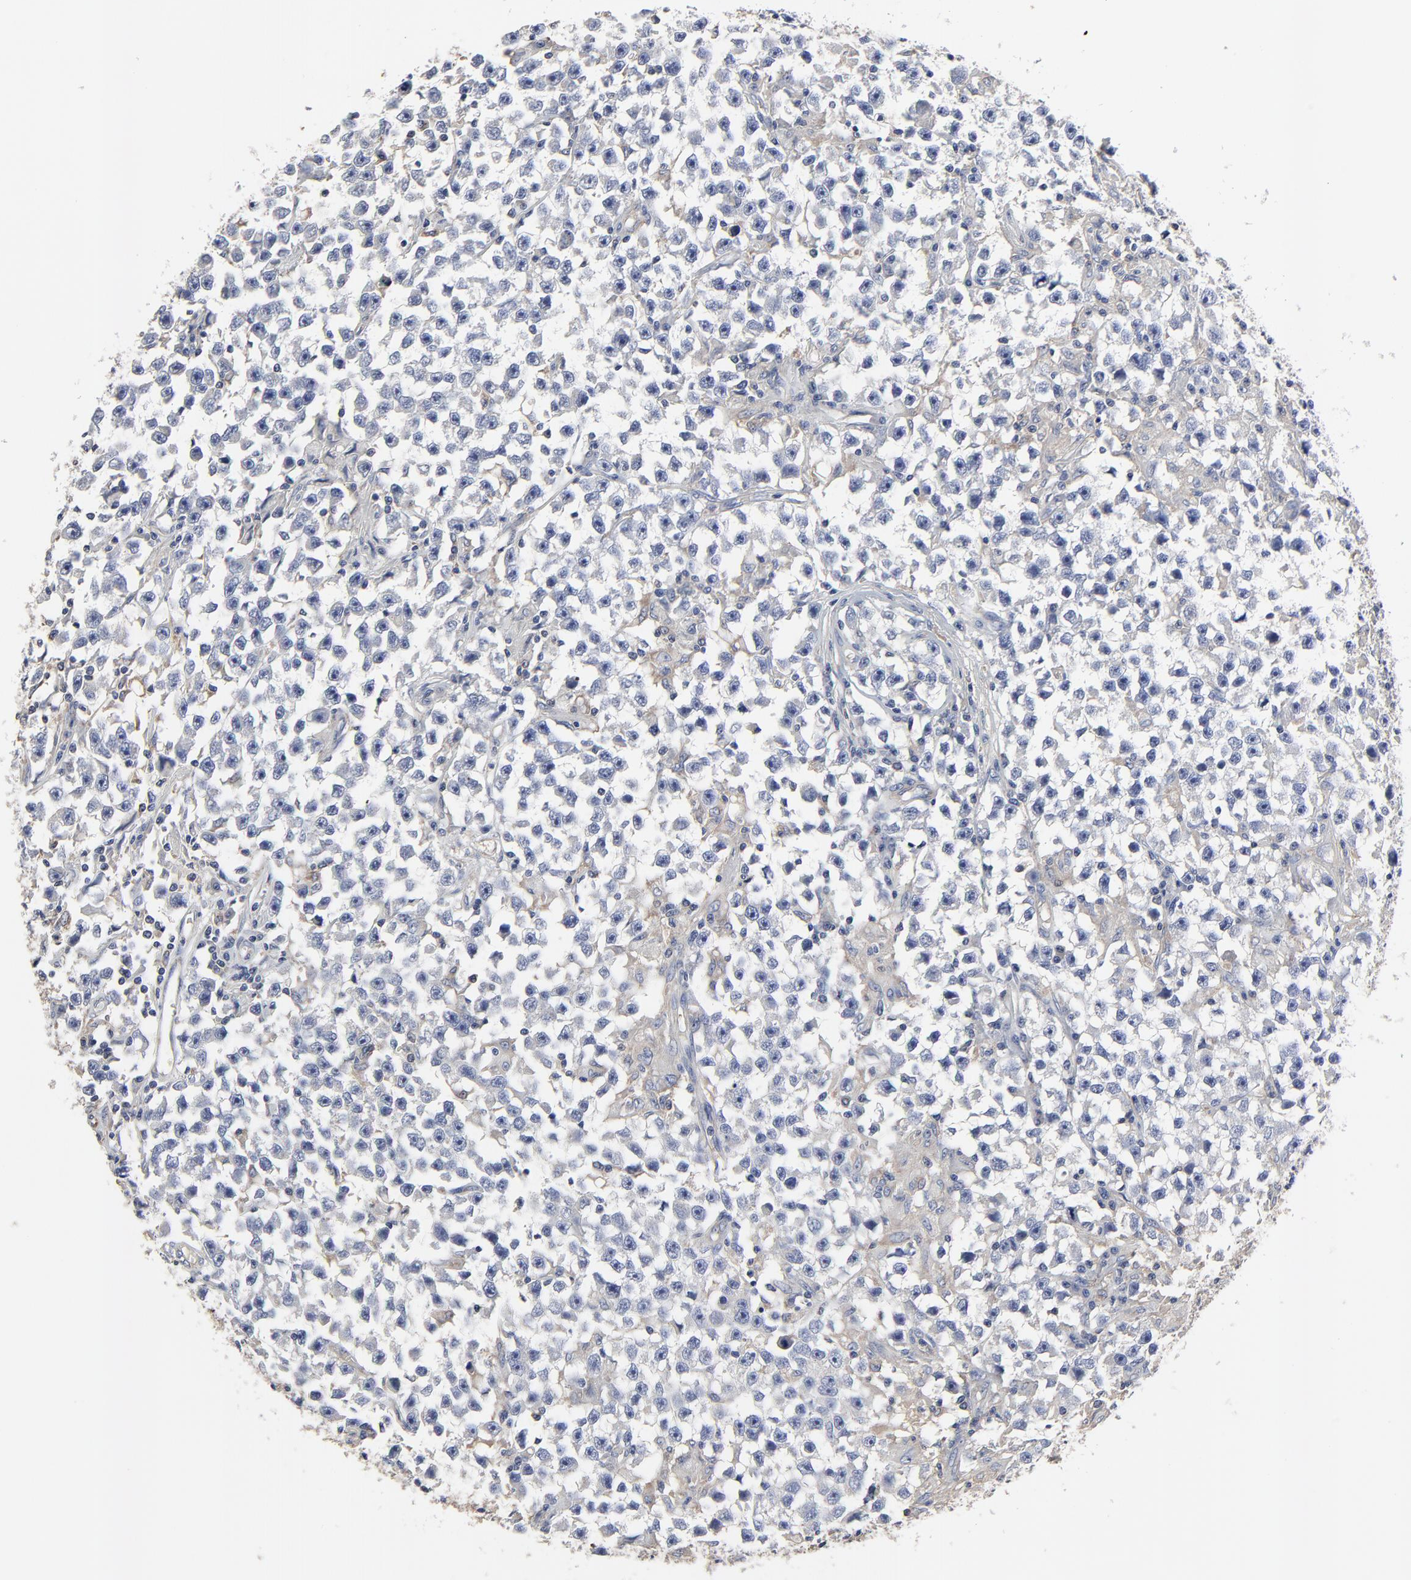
{"staining": {"intensity": "negative", "quantity": "none", "location": "none"}, "tissue": "testis cancer", "cell_type": "Tumor cells", "image_type": "cancer", "snomed": [{"axis": "morphology", "description": "Seminoma, NOS"}, {"axis": "topography", "description": "Testis"}], "caption": "Immunohistochemistry (IHC) of human seminoma (testis) reveals no expression in tumor cells.", "gene": "NXF3", "patient": {"sex": "male", "age": 33}}